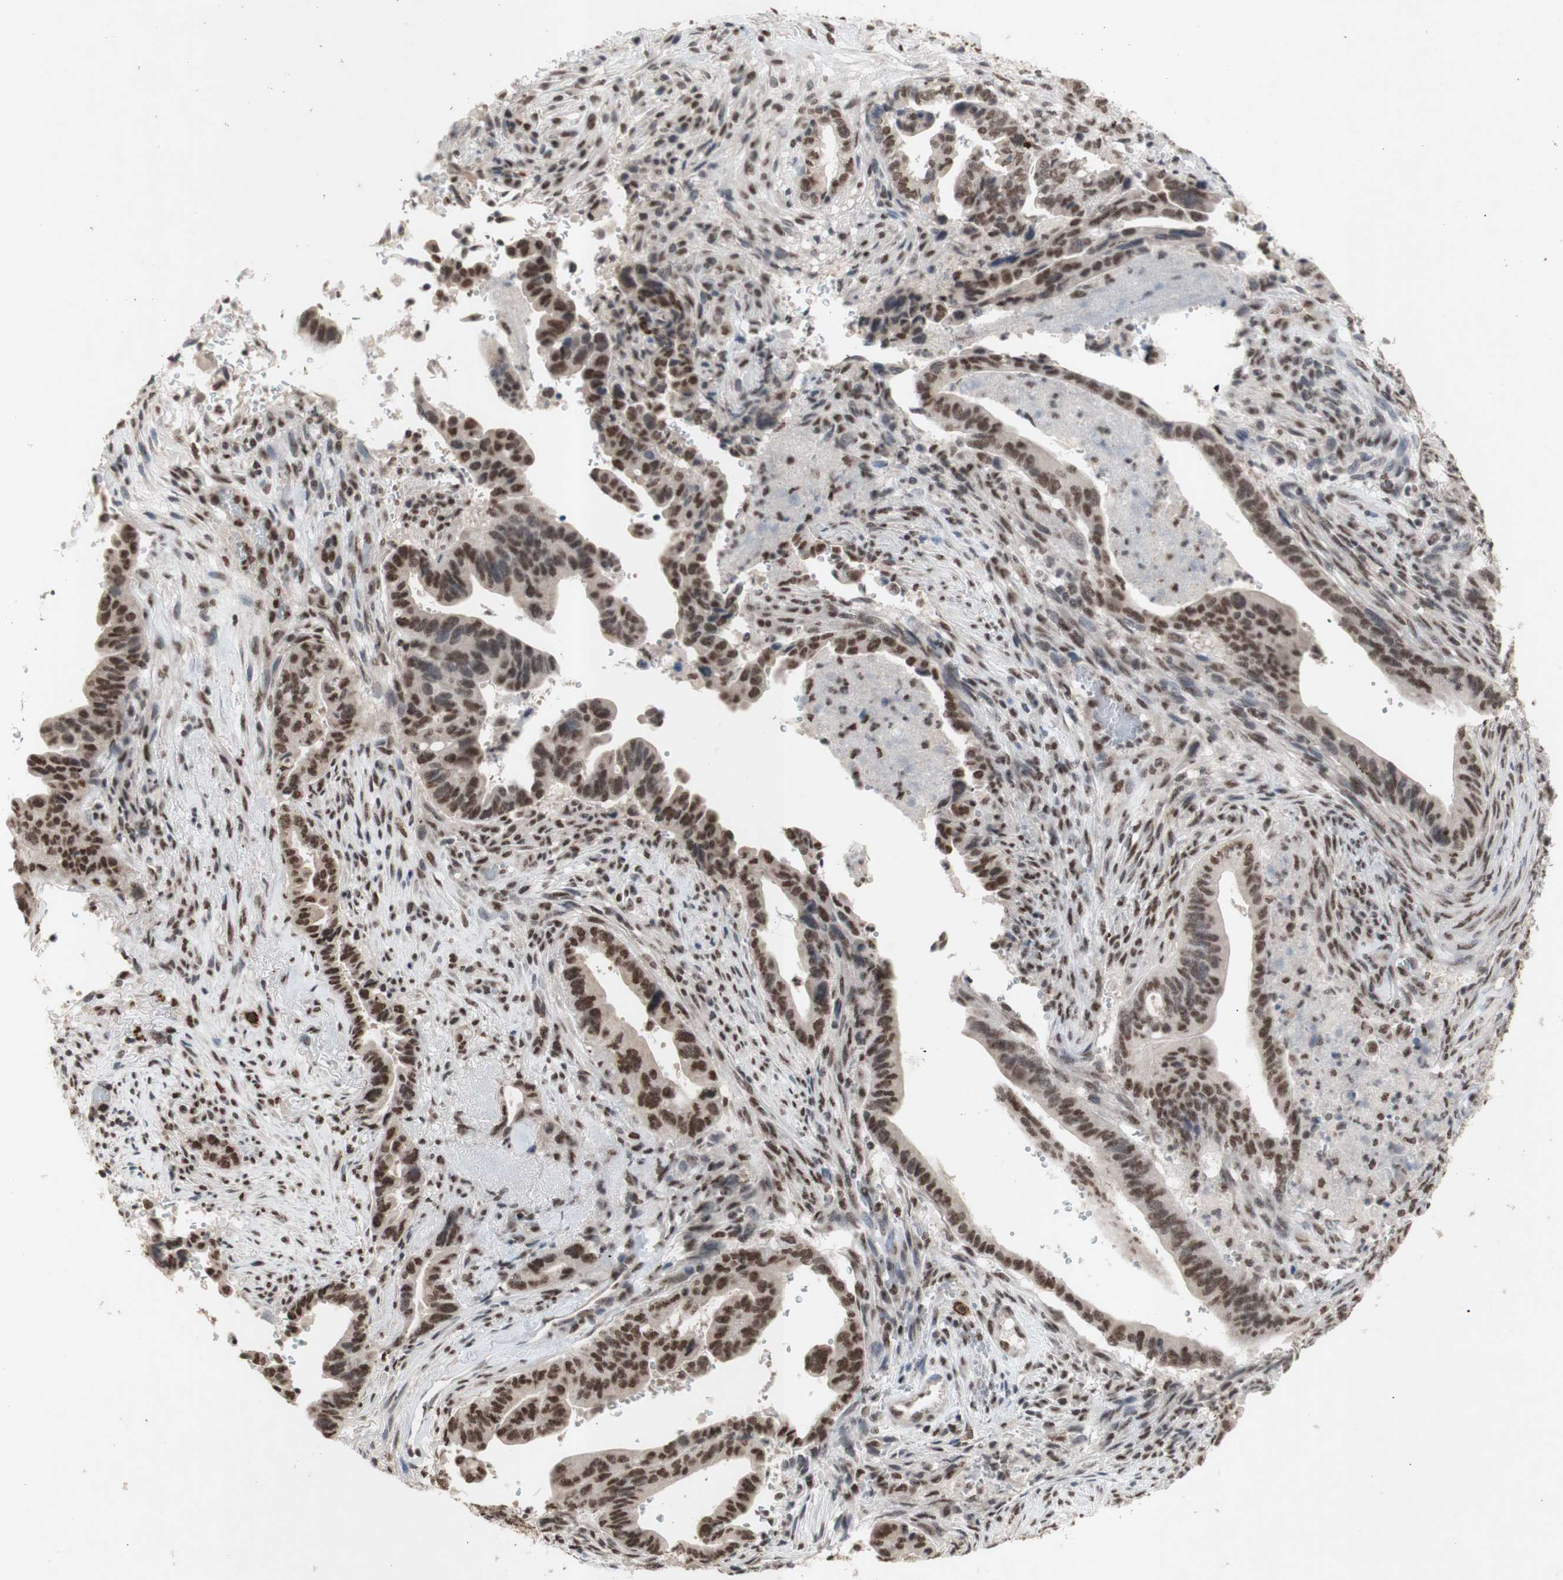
{"staining": {"intensity": "moderate", "quantity": ">75%", "location": "nuclear"}, "tissue": "pancreatic cancer", "cell_type": "Tumor cells", "image_type": "cancer", "snomed": [{"axis": "morphology", "description": "Adenocarcinoma, NOS"}, {"axis": "topography", "description": "Pancreas"}], "caption": "Moderate nuclear protein expression is present in approximately >75% of tumor cells in pancreatic adenocarcinoma.", "gene": "SFPQ", "patient": {"sex": "male", "age": 70}}